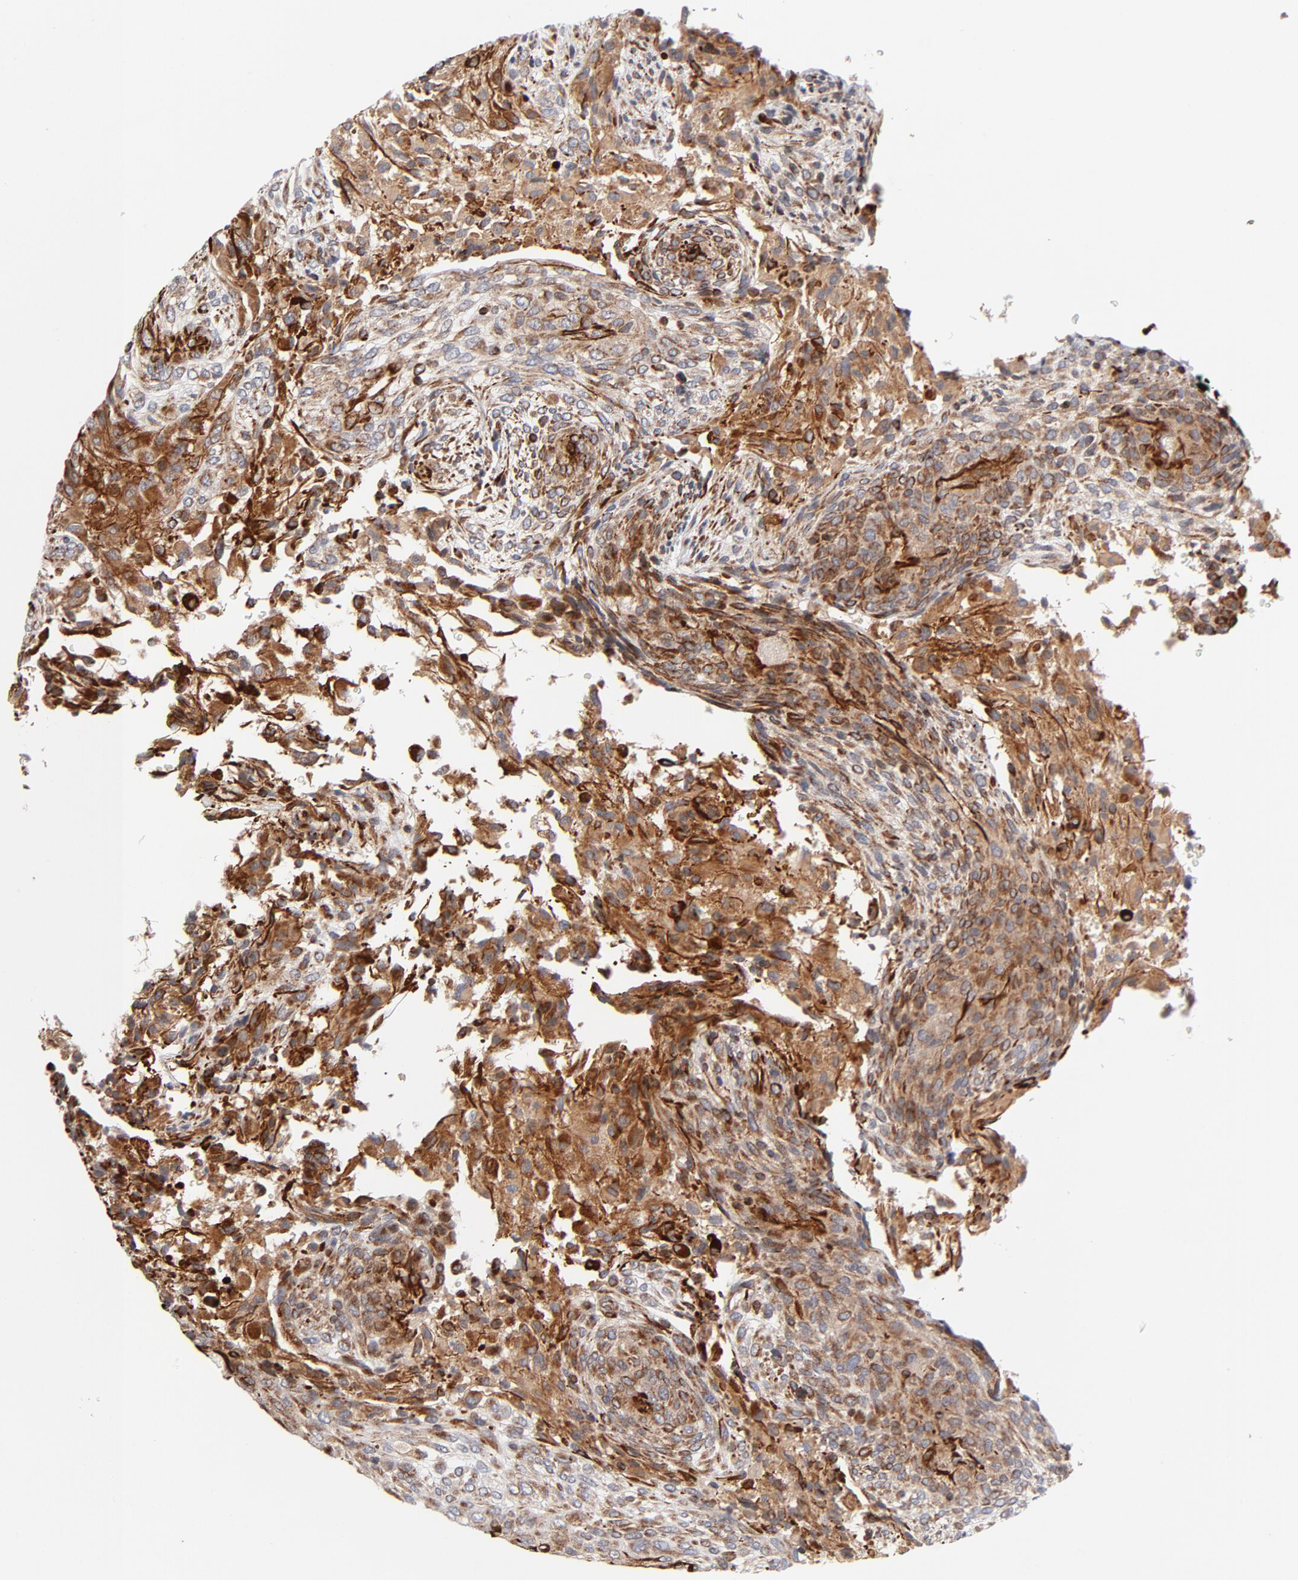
{"staining": {"intensity": "moderate", "quantity": ">75%", "location": "cytoplasmic/membranous"}, "tissue": "glioma", "cell_type": "Tumor cells", "image_type": "cancer", "snomed": [{"axis": "morphology", "description": "Glioma, malignant, High grade"}, {"axis": "topography", "description": "Cerebral cortex"}], "caption": "Moderate cytoplasmic/membranous protein staining is identified in approximately >75% of tumor cells in malignant high-grade glioma.", "gene": "DNAAF2", "patient": {"sex": "female", "age": 55}}